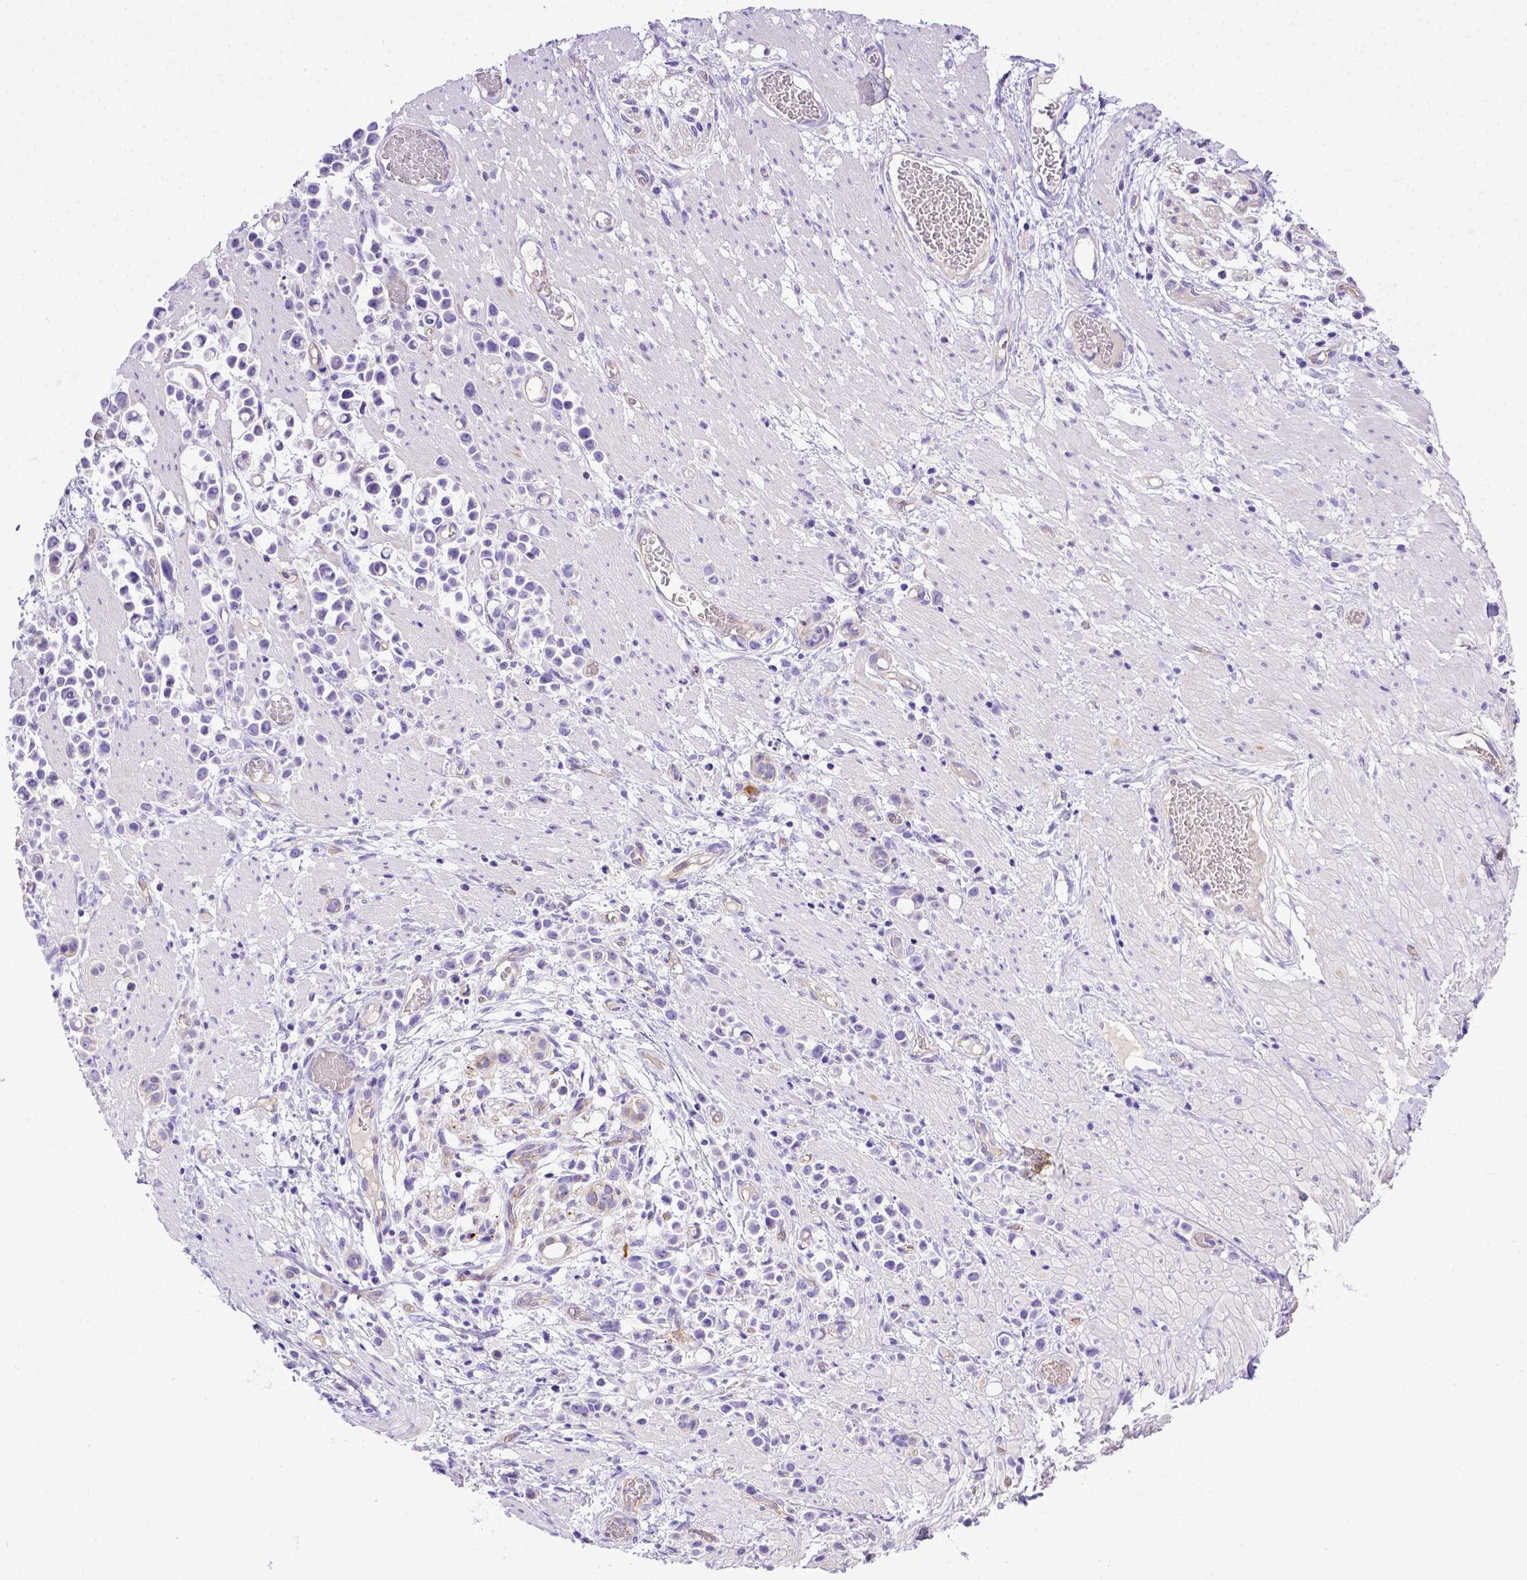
{"staining": {"intensity": "negative", "quantity": "none", "location": "none"}, "tissue": "stomach cancer", "cell_type": "Tumor cells", "image_type": "cancer", "snomed": [{"axis": "morphology", "description": "Adenocarcinoma, NOS"}, {"axis": "topography", "description": "Stomach"}], "caption": "Tumor cells show no significant protein positivity in stomach cancer (adenocarcinoma). (DAB (3,3'-diaminobenzidine) IHC, high magnification).", "gene": "LRRC18", "patient": {"sex": "male", "age": 82}}